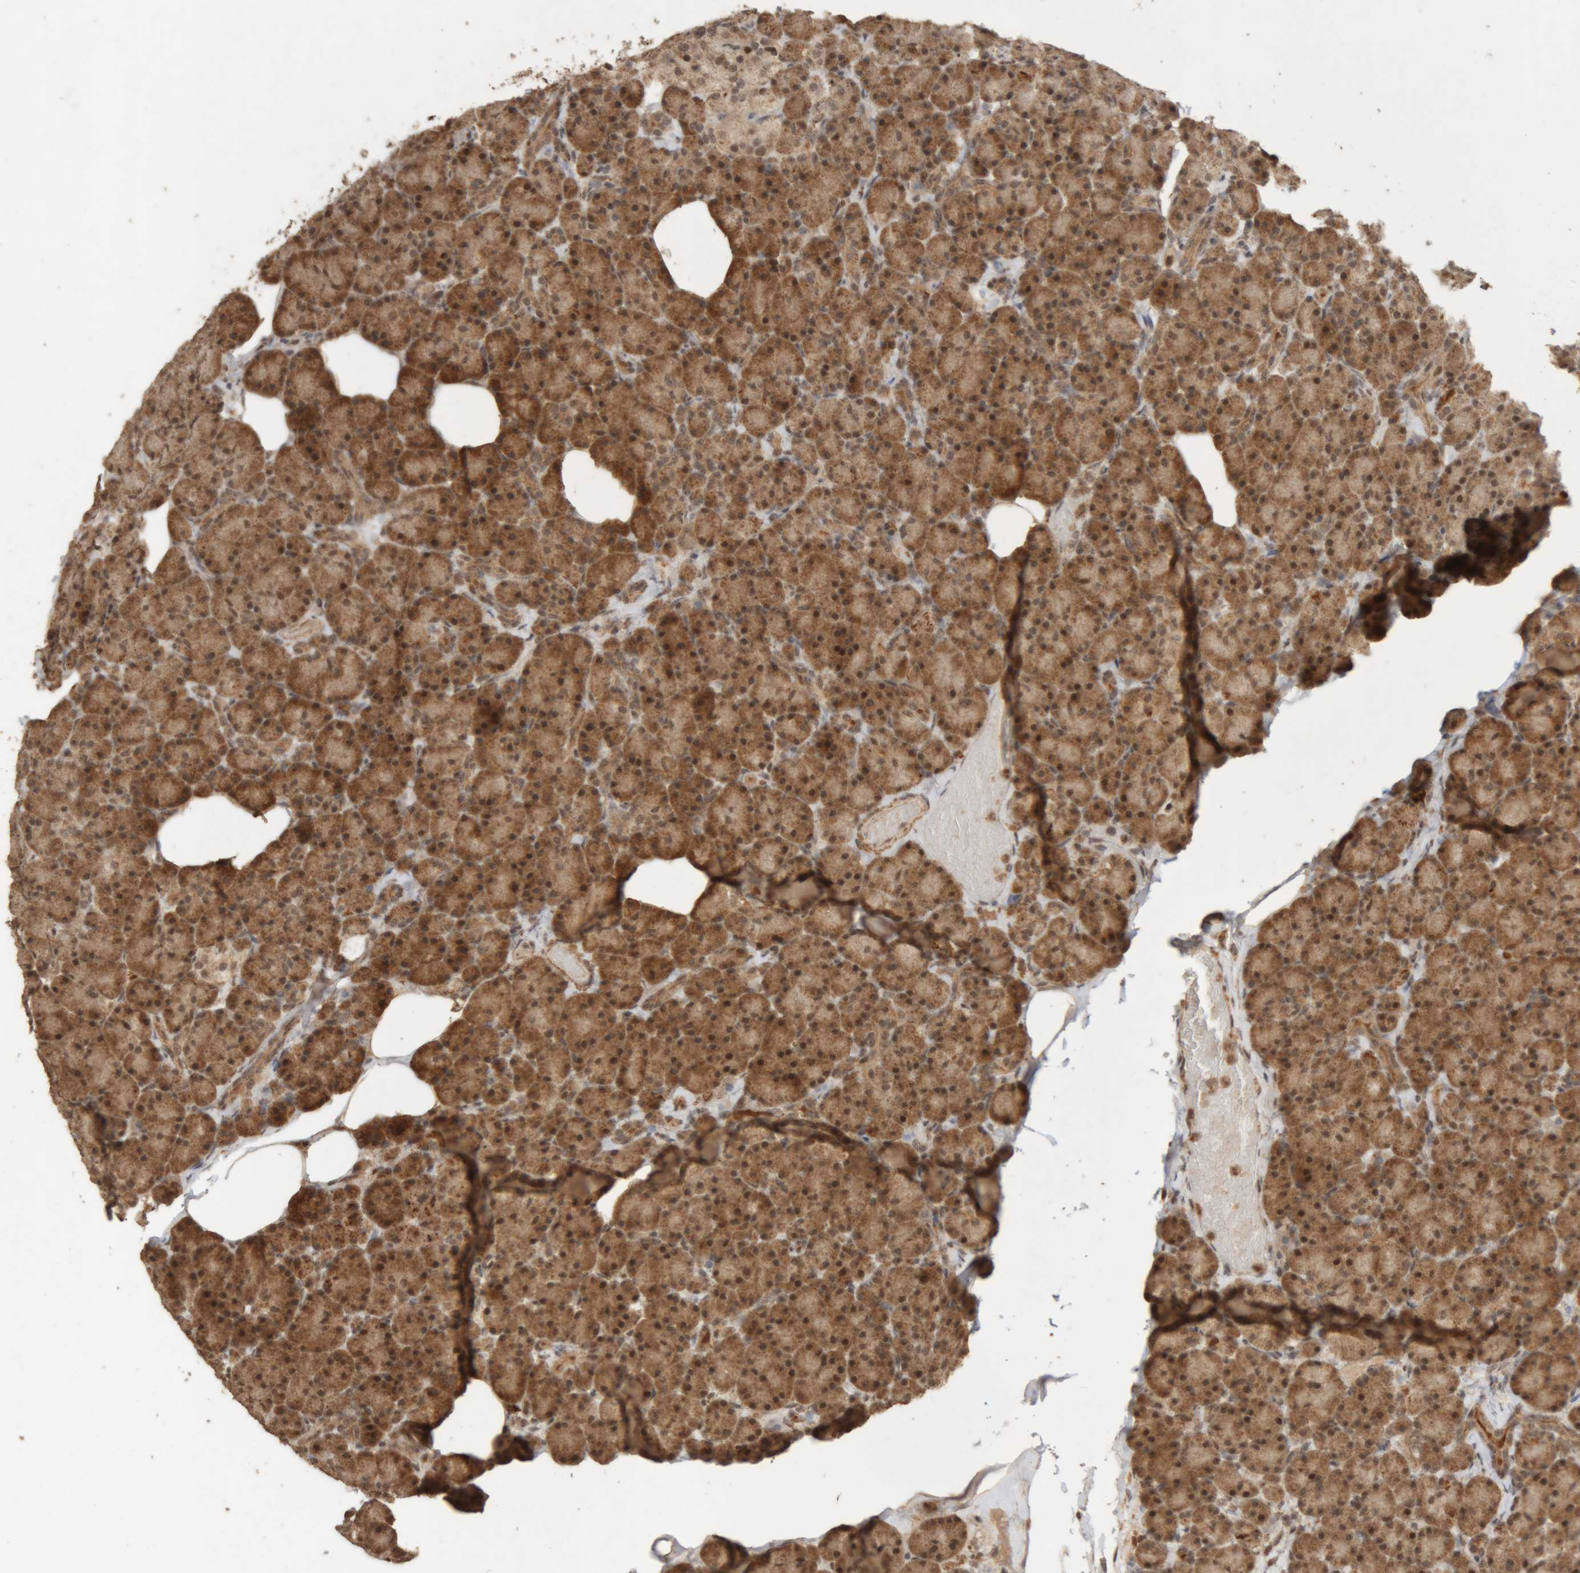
{"staining": {"intensity": "strong", "quantity": ">75%", "location": "cytoplasmic/membranous,nuclear"}, "tissue": "pancreas", "cell_type": "Exocrine glandular cells", "image_type": "normal", "snomed": [{"axis": "morphology", "description": "Normal tissue, NOS"}, {"axis": "topography", "description": "Pancreas"}], "caption": "Strong cytoplasmic/membranous,nuclear protein positivity is present in approximately >75% of exocrine glandular cells in pancreas. The protein is shown in brown color, while the nuclei are stained blue.", "gene": "KEAP1", "patient": {"sex": "female", "age": 43}}